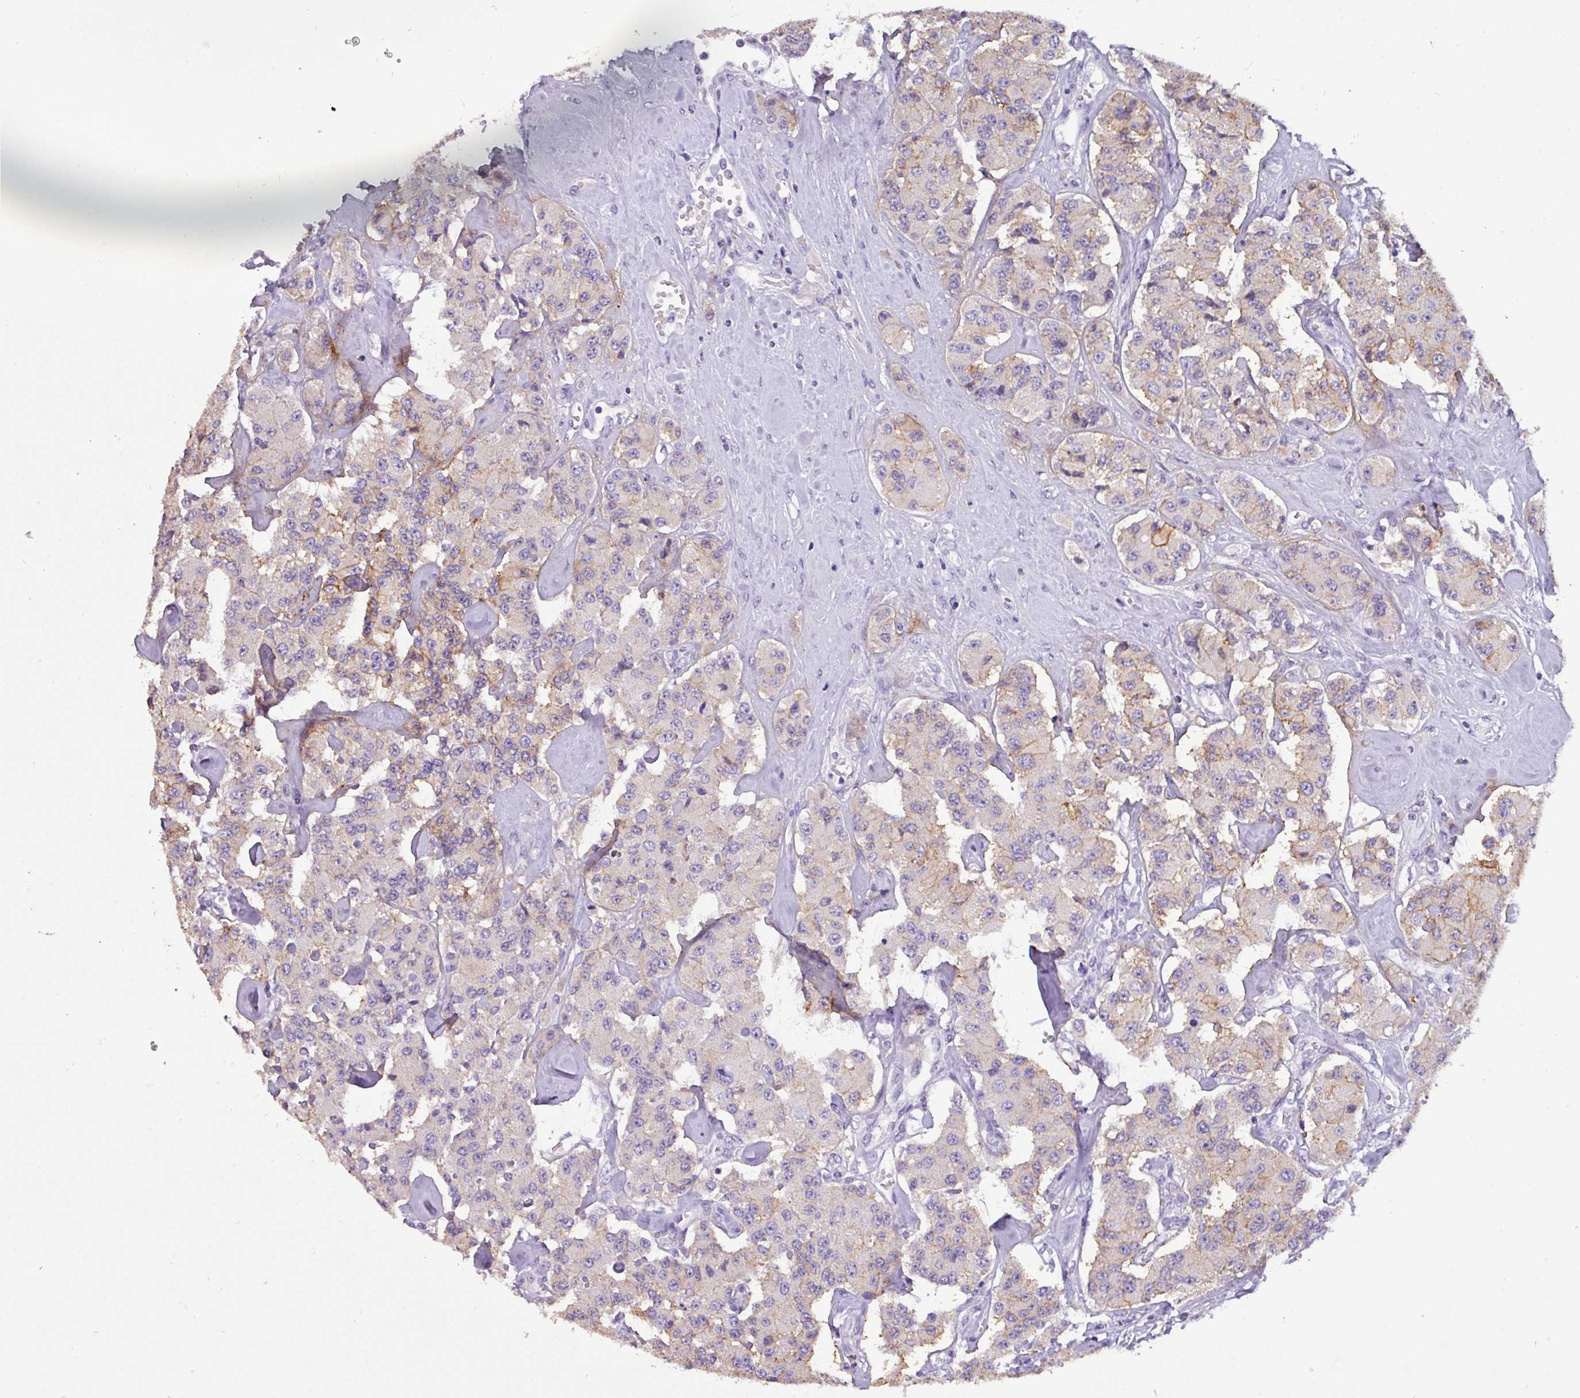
{"staining": {"intensity": "weak", "quantity": "<25%", "location": "cytoplasmic/membranous"}, "tissue": "carcinoid", "cell_type": "Tumor cells", "image_type": "cancer", "snomed": [{"axis": "morphology", "description": "Carcinoid, malignant, NOS"}, {"axis": "topography", "description": "Pancreas"}], "caption": "DAB (3,3'-diaminobenzidine) immunohistochemical staining of human carcinoid (malignant) displays no significant expression in tumor cells. (DAB IHC, high magnification).", "gene": "EPCAM", "patient": {"sex": "male", "age": 41}}